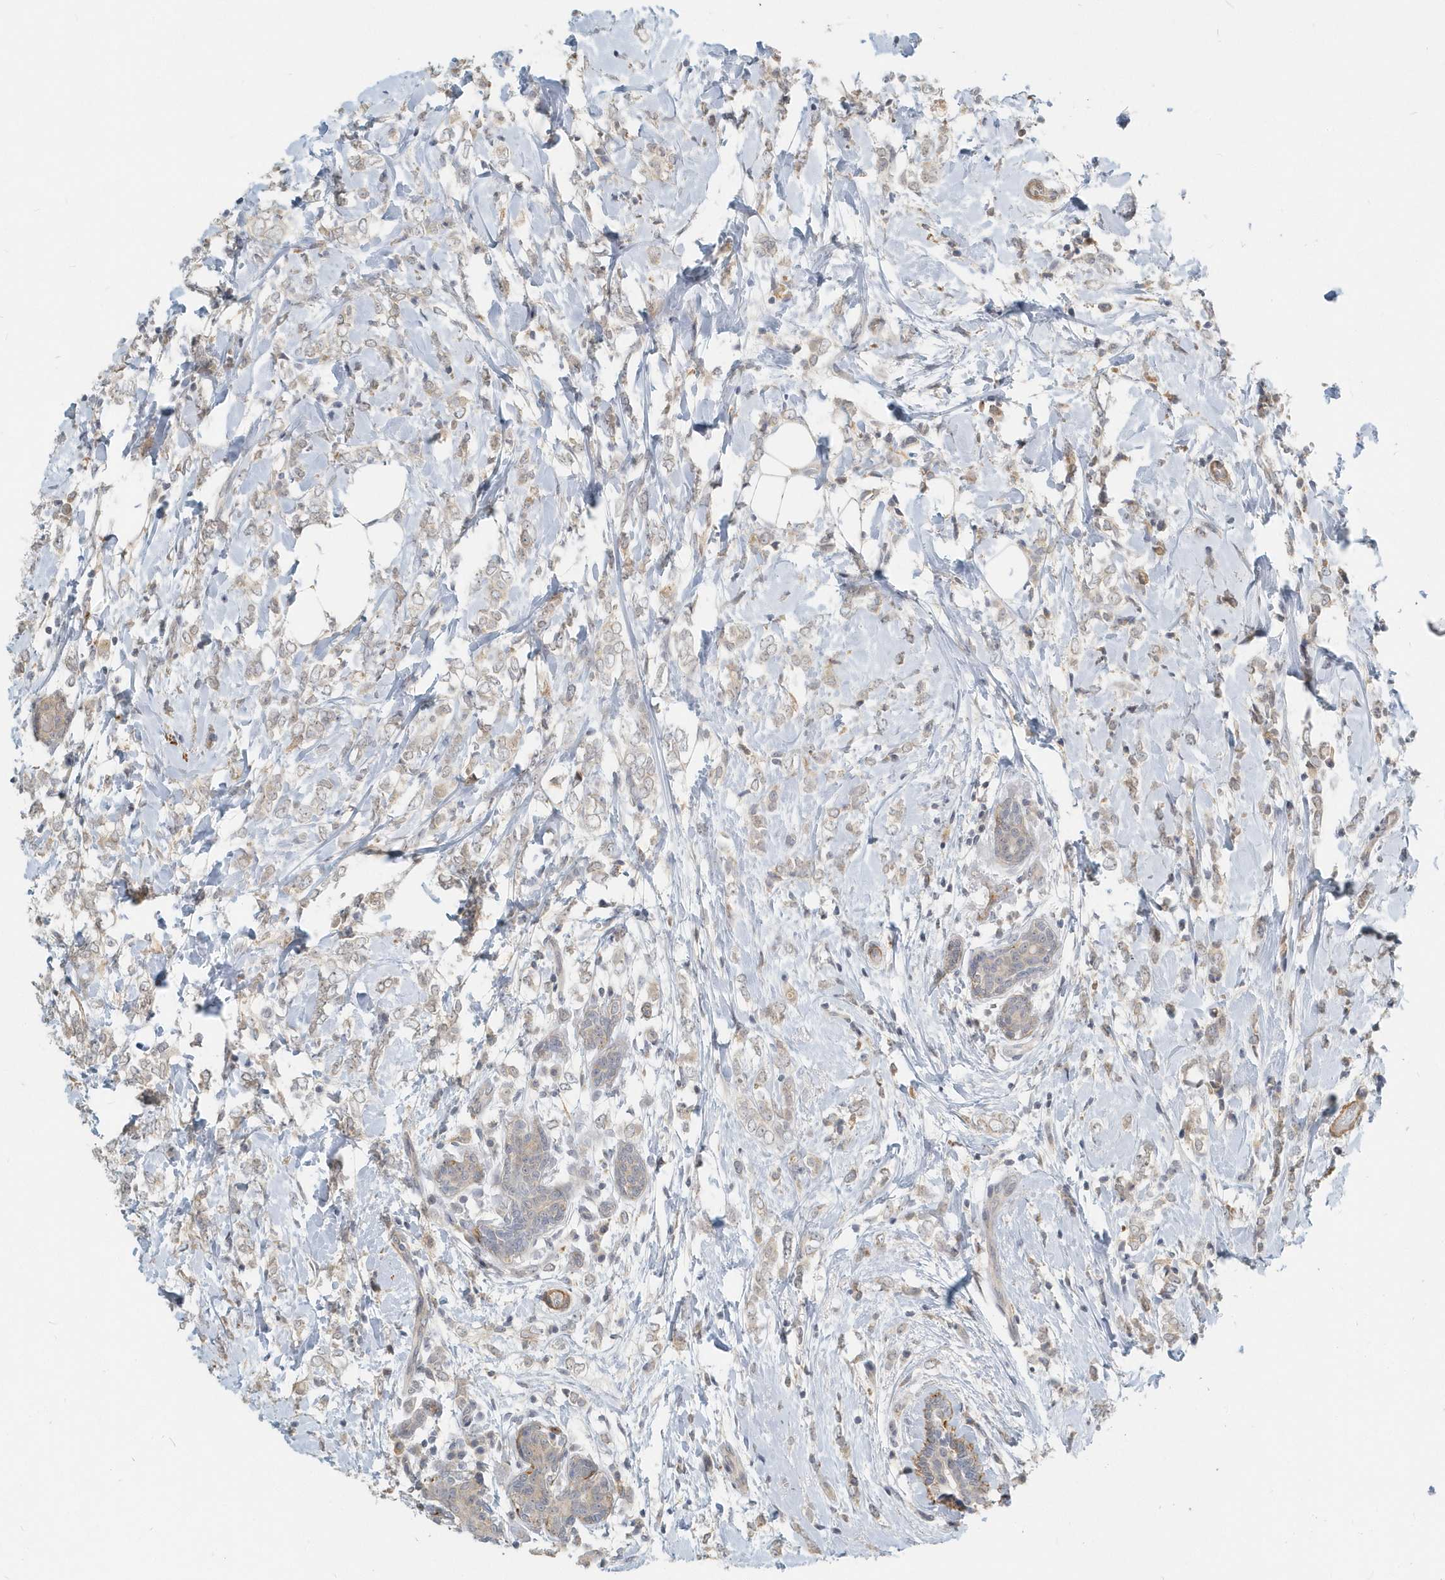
{"staining": {"intensity": "weak", "quantity": "<25%", "location": "cytoplasmic/membranous"}, "tissue": "breast cancer", "cell_type": "Tumor cells", "image_type": "cancer", "snomed": [{"axis": "morphology", "description": "Normal tissue, NOS"}, {"axis": "morphology", "description": "Lobular carcinoma"}, {"axis": "topography", "description": "Breast"}], "caption": "Immunohistochemistry histopathology image of human breast cancer (lobular carcinoma) stained for a protein (brown), which demonstrates no expression in tumor cells.", "gene": "NAPB", "patient": {"sex": "female", "age": 47}}